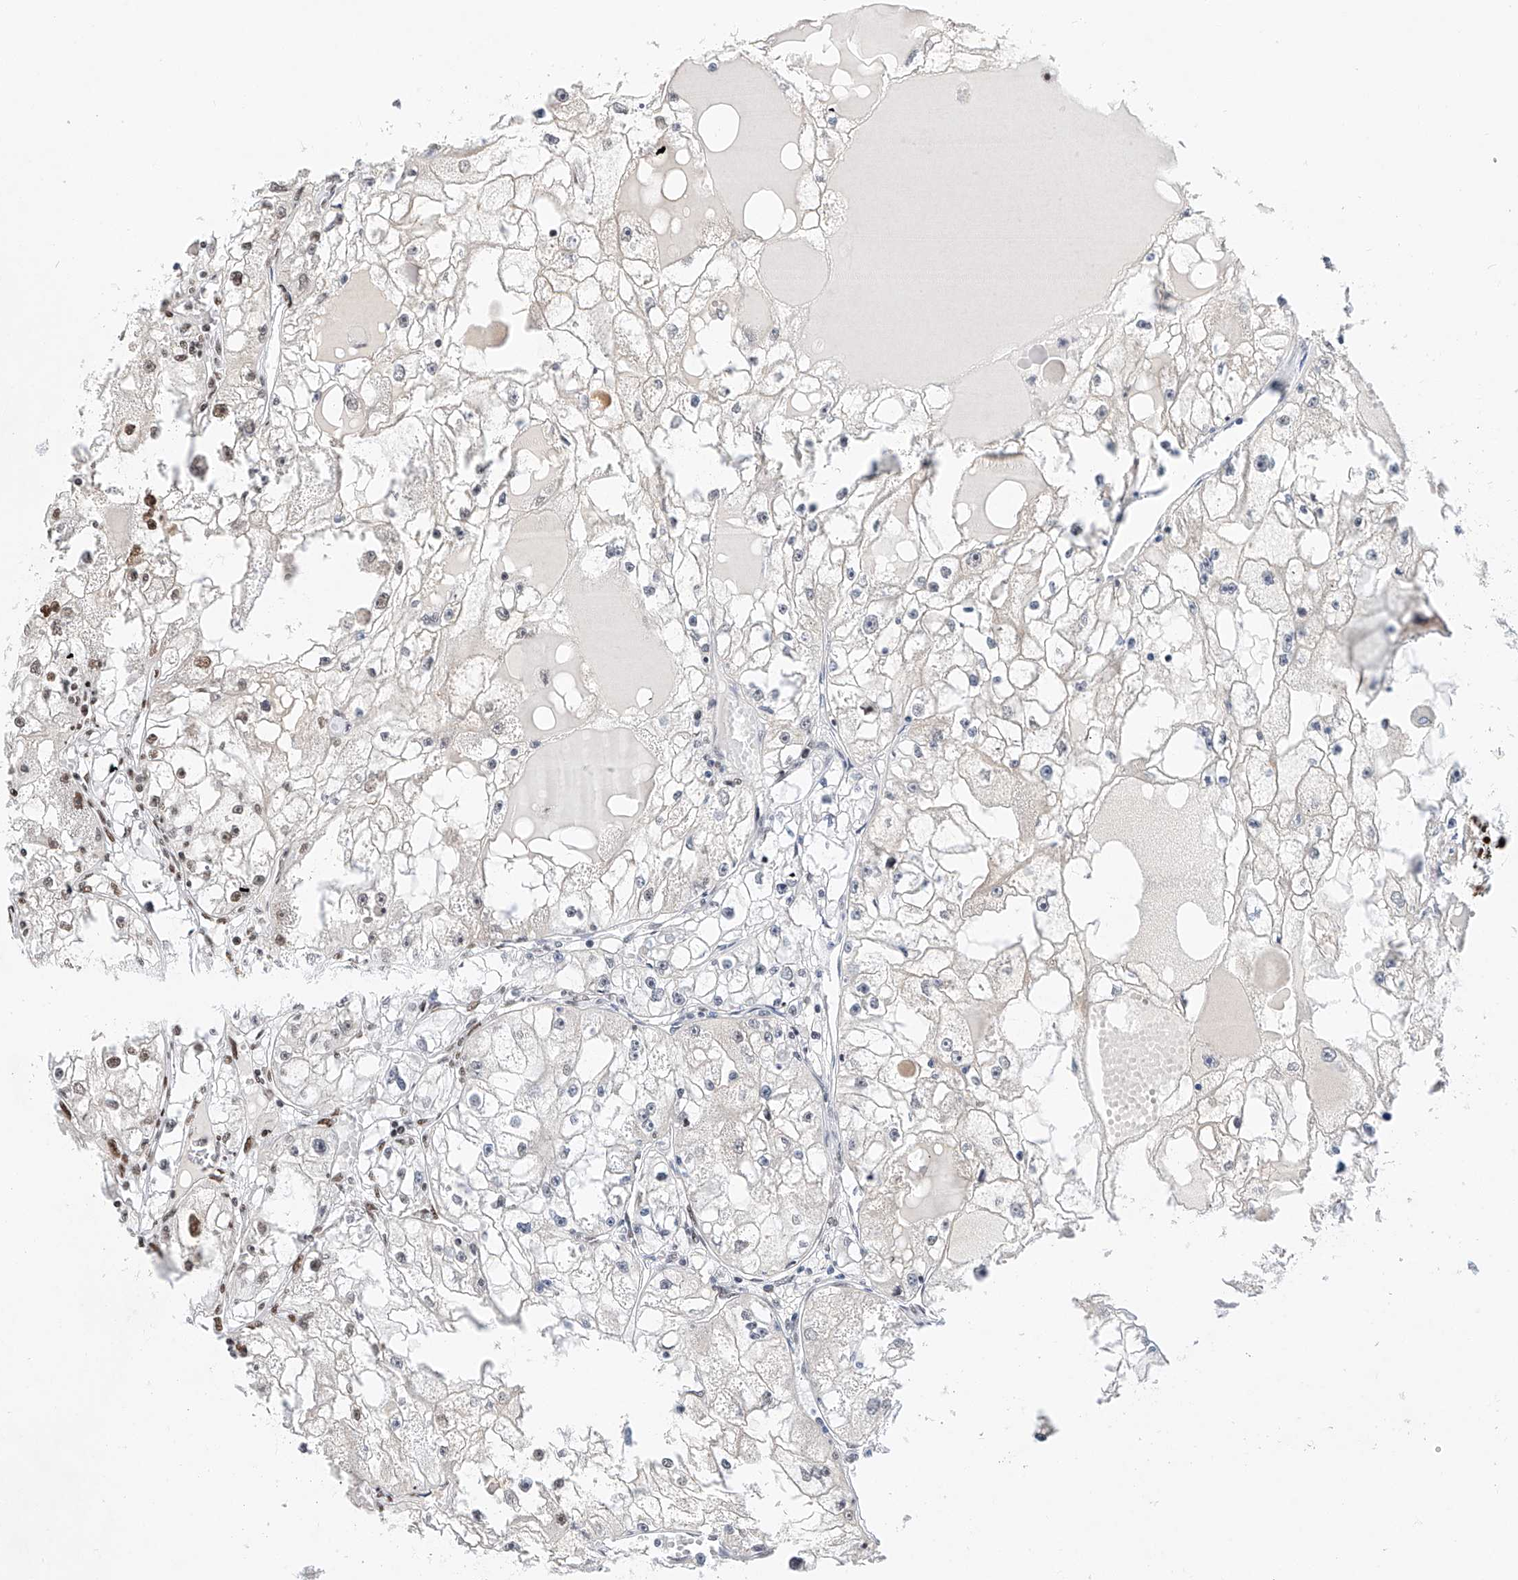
{"staining": {"intensity": "moderate", "quantity": "<25%", "location": "nuclear"}, "tissue": "renal cancer", "cell_type": "Tumor cells", "image_type": "cancer", "snomed": [{"axis": "morphology", "description": "Adenocarcinoma, NOS"}, {"axis": "topography", "description": "Kidney"}], "caption": "Tumor cells reveal low levels of moderate nuclear staining in approximately <25% of cells in renal adenocarcinoma.", "gene": "SRSF6", "patient": {"sex": "male", "age": 56}}